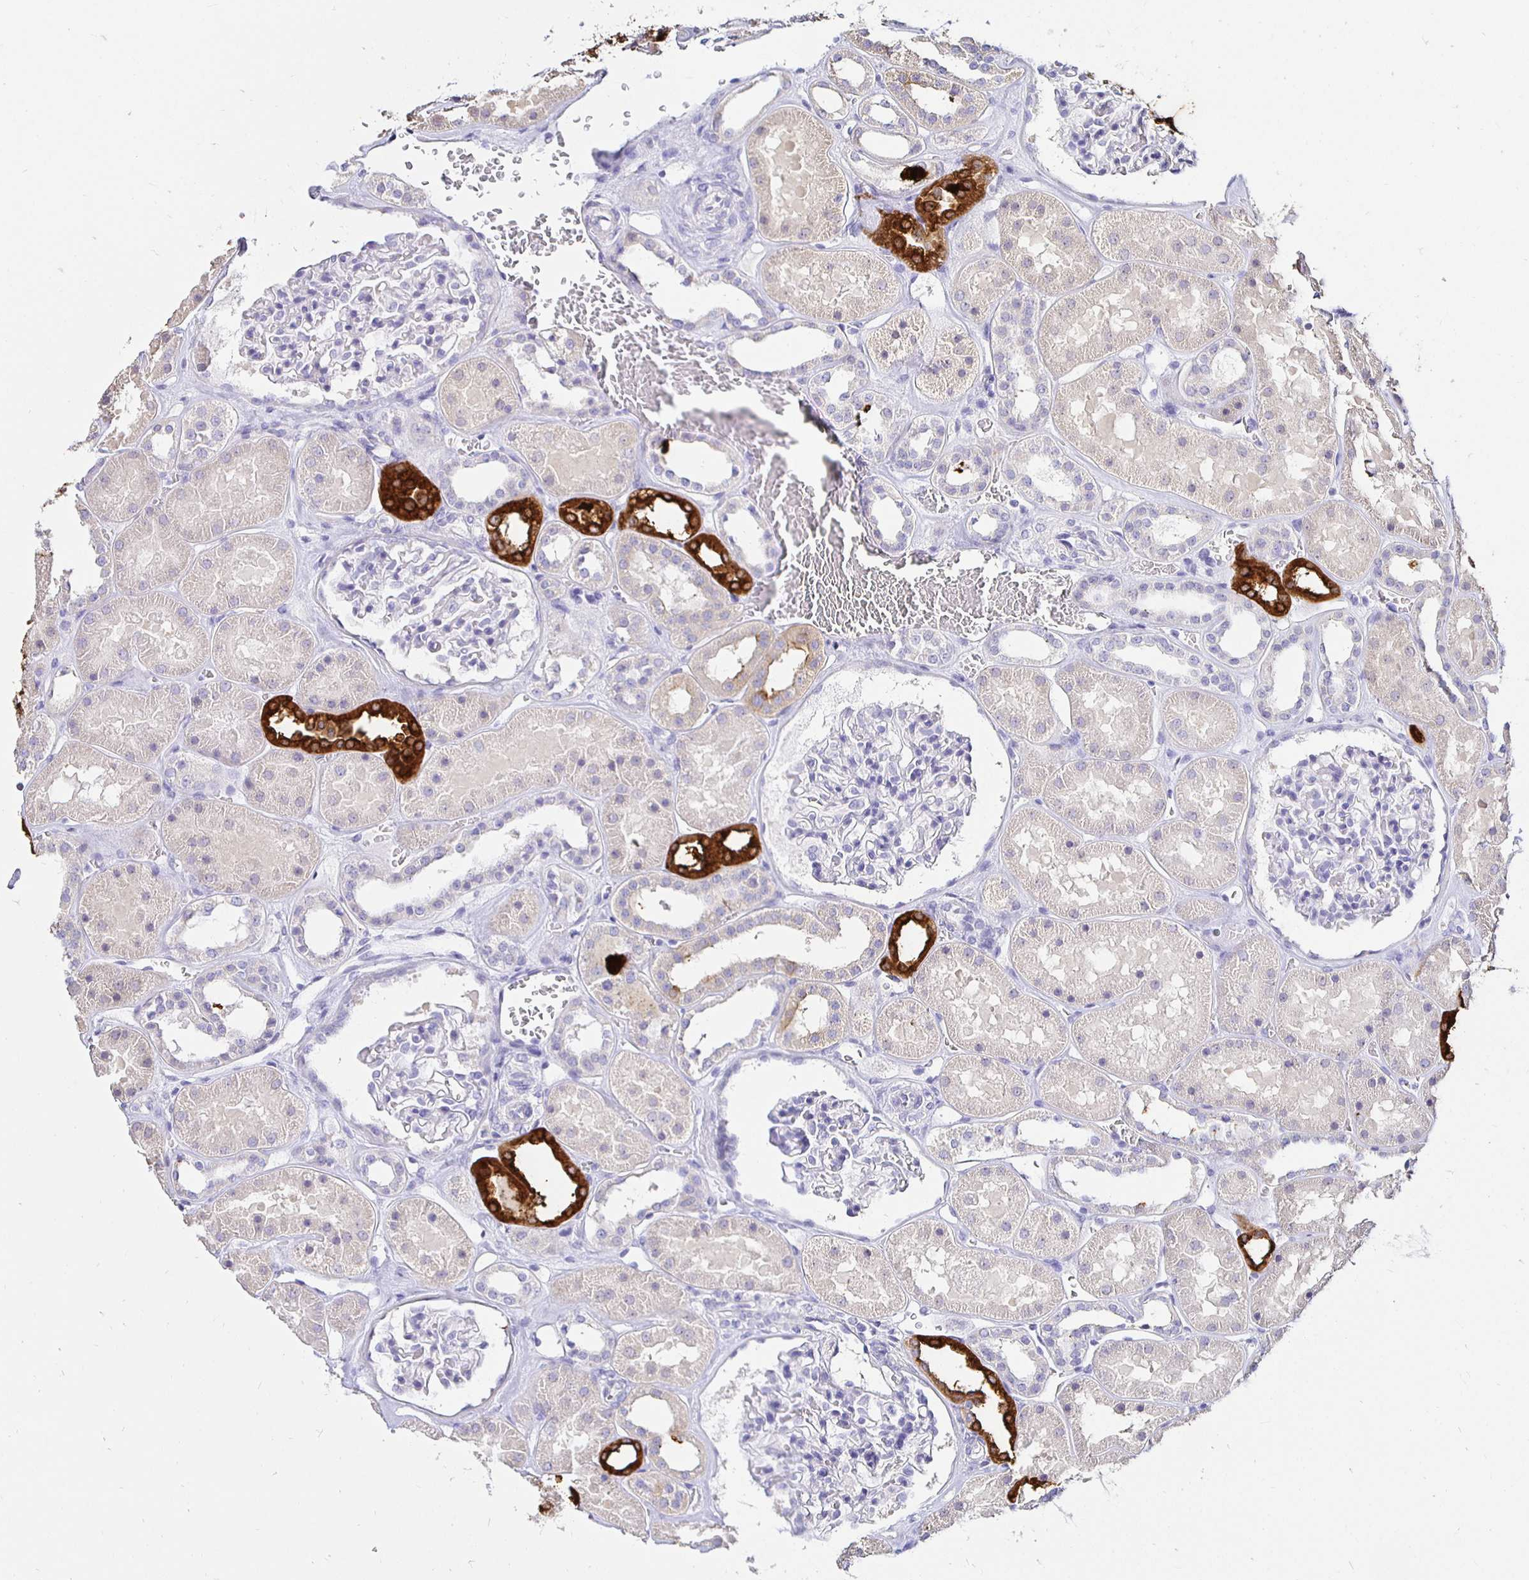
{"staining": {"intensity": "negative", "quantity": "none", "location": "none"}, "tissue": "kidney", "cell_type": "Cells in glomeruli", "image_type": "normal", "snomed": [{"axis": "morphology", "description": "Normal tissue, NOS"}, {"axis": "topography", "description": "Kidney"}], "caption": "Immunohistochemical staining of unremarkable kidney shows no significant staining in cells in glomeruli.", "gene": "UMOD", "patient": {"sex": "female", "age": 41}}